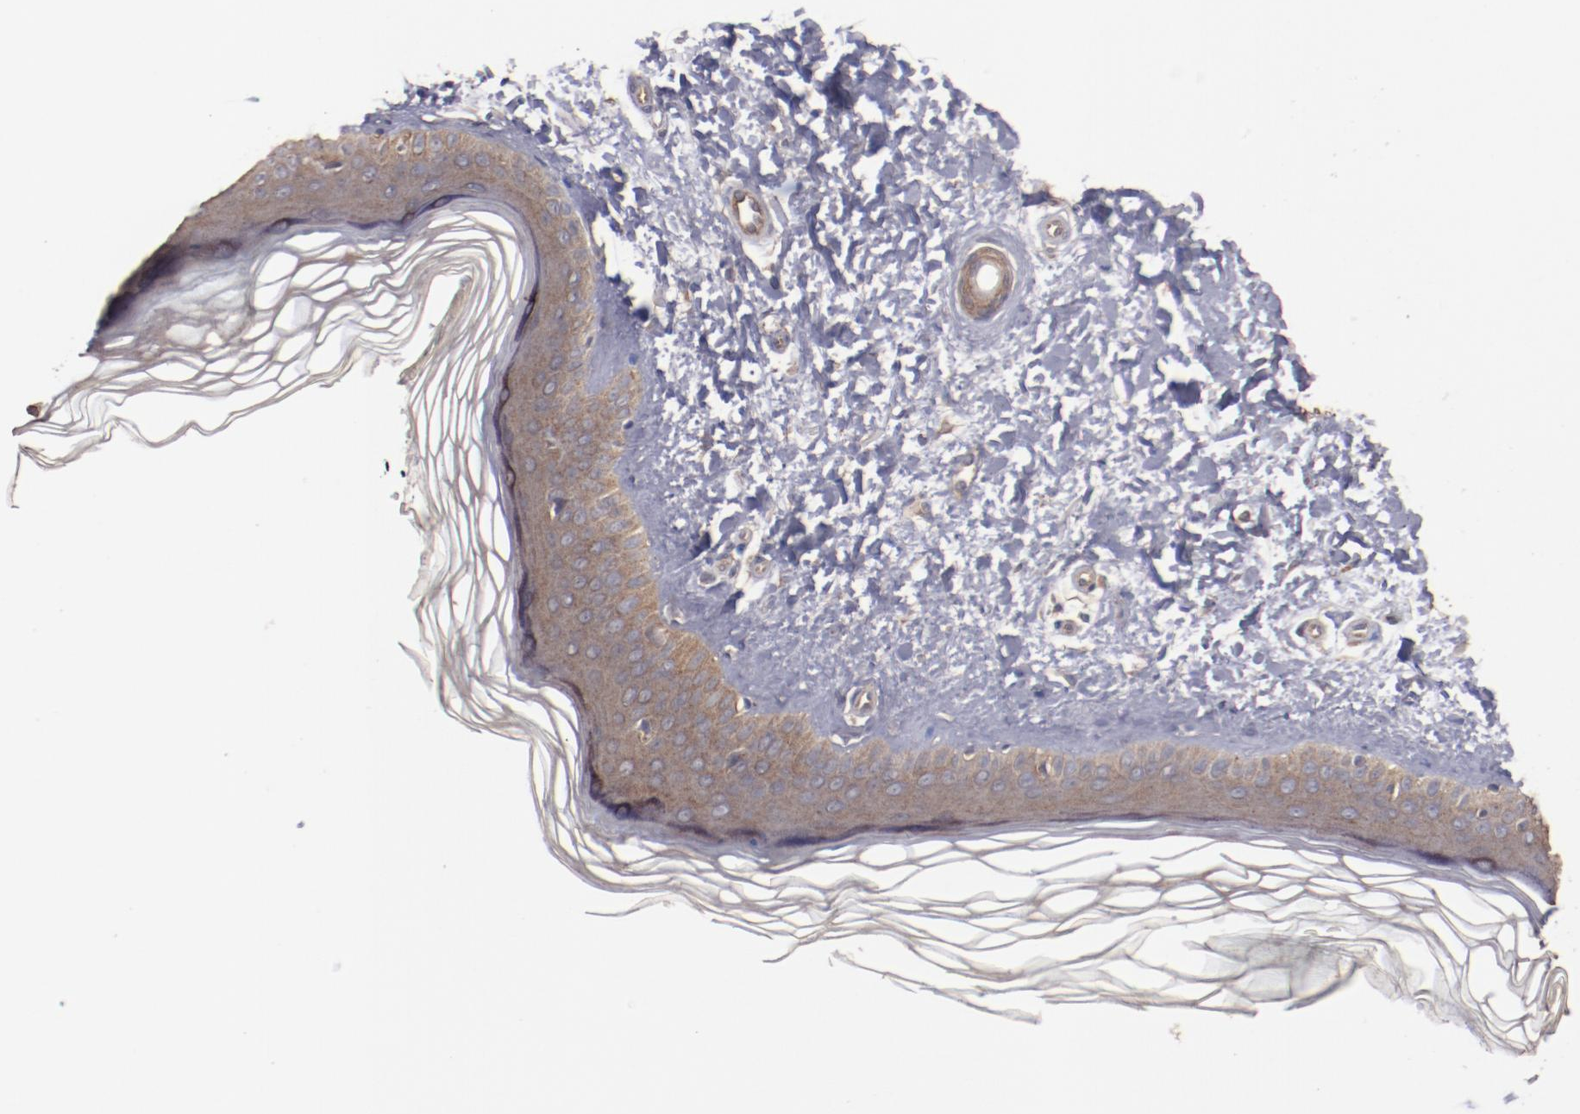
{"staining": {"intensity": "moderate", "quantity": ">75%", "location": "cytoplasmic/membranous"}, "tissue": "skin", "cell_type": "Fibroblasts", "image_type": "normal", "snomed": [{"axis": "morphology", "description": "Normal tissue, NOS"}, {"axis": "topography", "description": "Skin"}], "caption": "Immunohistochemical staining of normal human skin demonstrates moderate cytoplasmic/membranous protein staining in approximately >75% of fibroblasts. (DAB IHC with brightfield microscopy, high magnification).", "gene": "DIPK2B", "patient": {"sex": "female", "age": 19}}